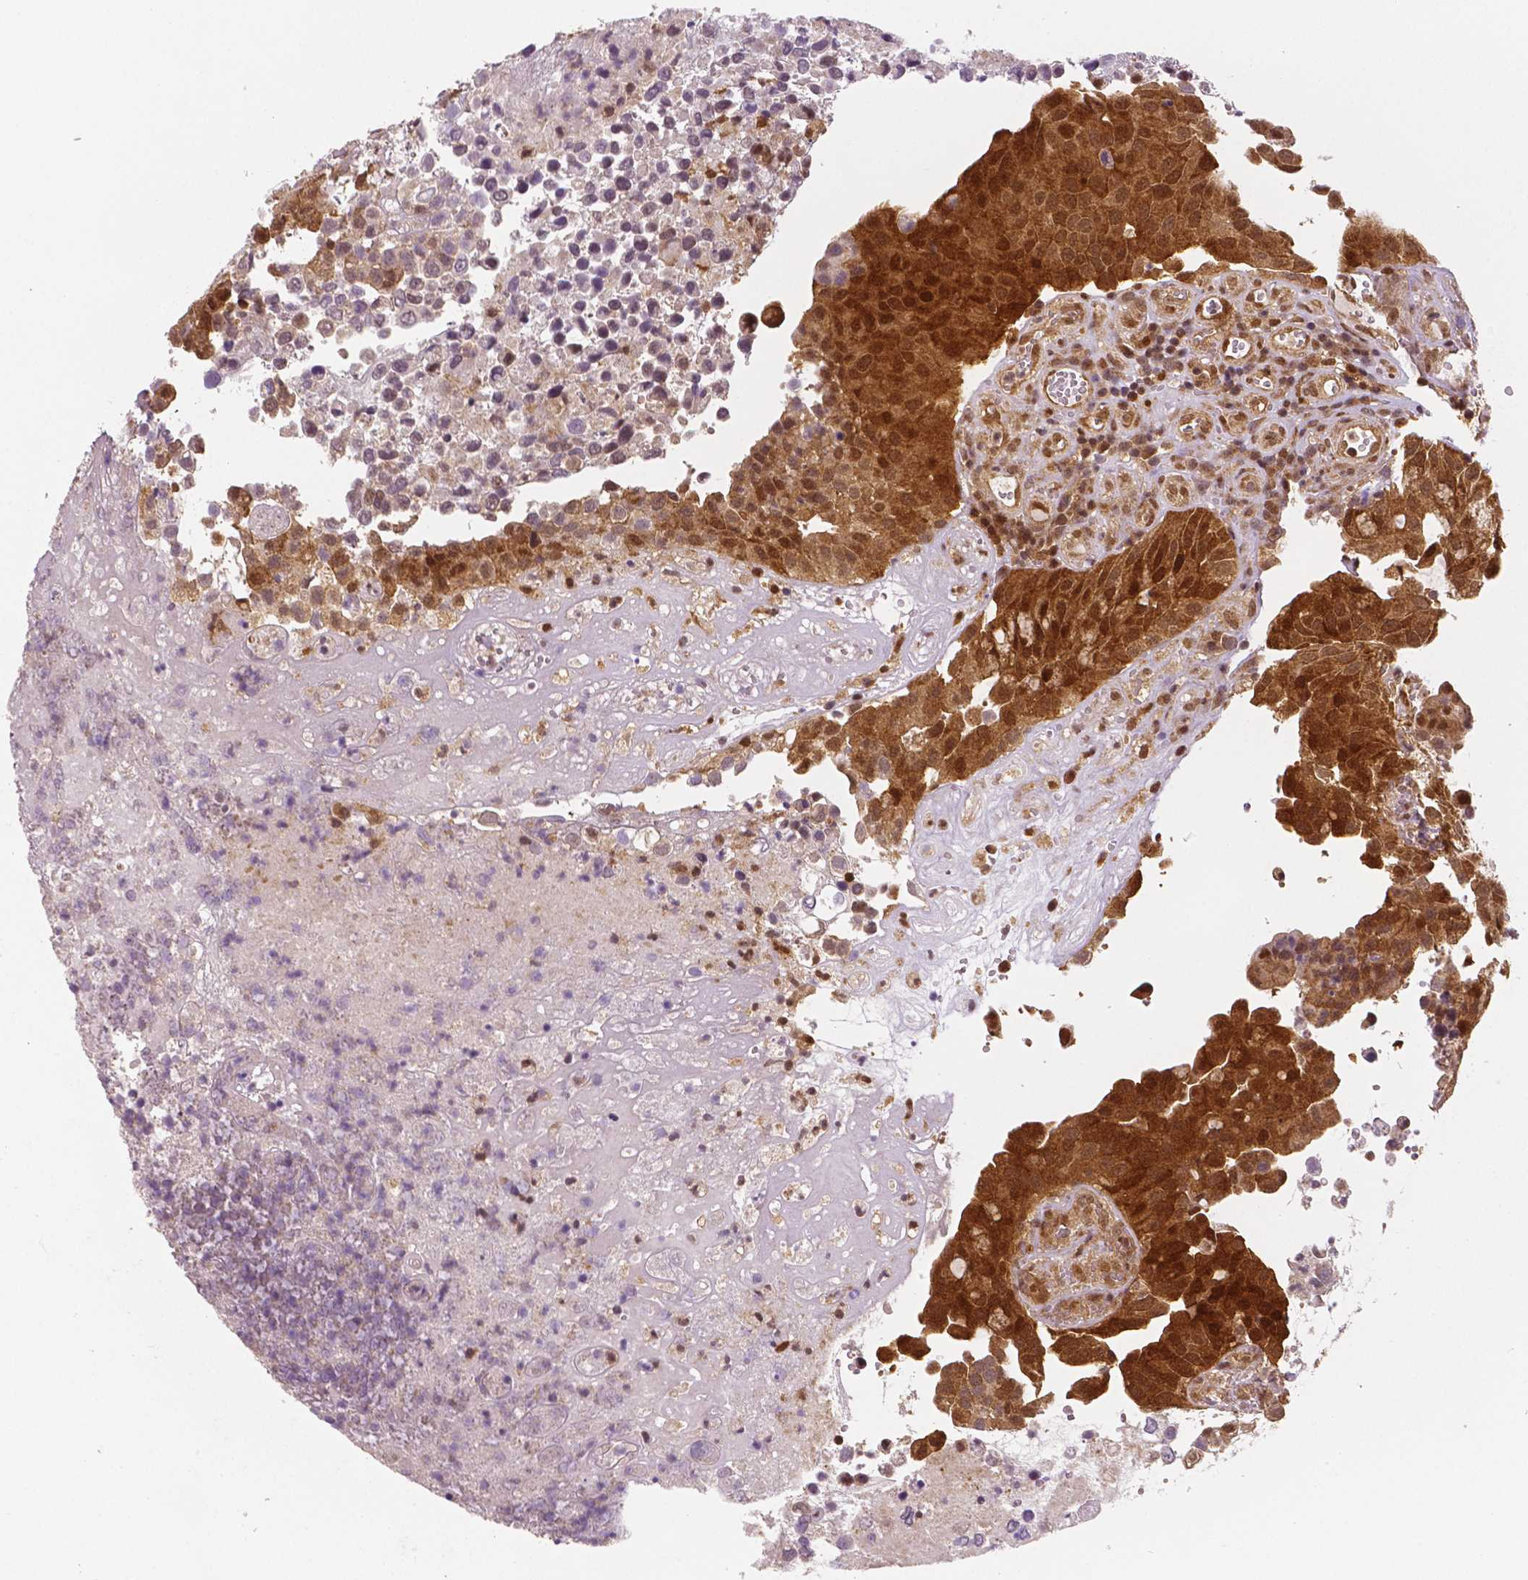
{"staining": {"intensity": "moderate", "quantity": ">75%", "location": "cytoplasmic/membranous,nuclear"}, "tissue": "urothelial cancer", "cell_type": "Tumor cells", "image_type": "cancer", "snomed": [{"axis": "morphology", "description": "Urothelial carcinoma, Low grade"}, {"axis": "topography", "description": "Urinary bladder"}], "caption": "Immunohistochemical staining of human urothelial cancer exhibits medium levels of moderate cytoplasmic/membranous and nuclear expression in approximately >75% of tumor cells.", "gene": "STAT3", "patient": {"sex": "male", "age": 76}}